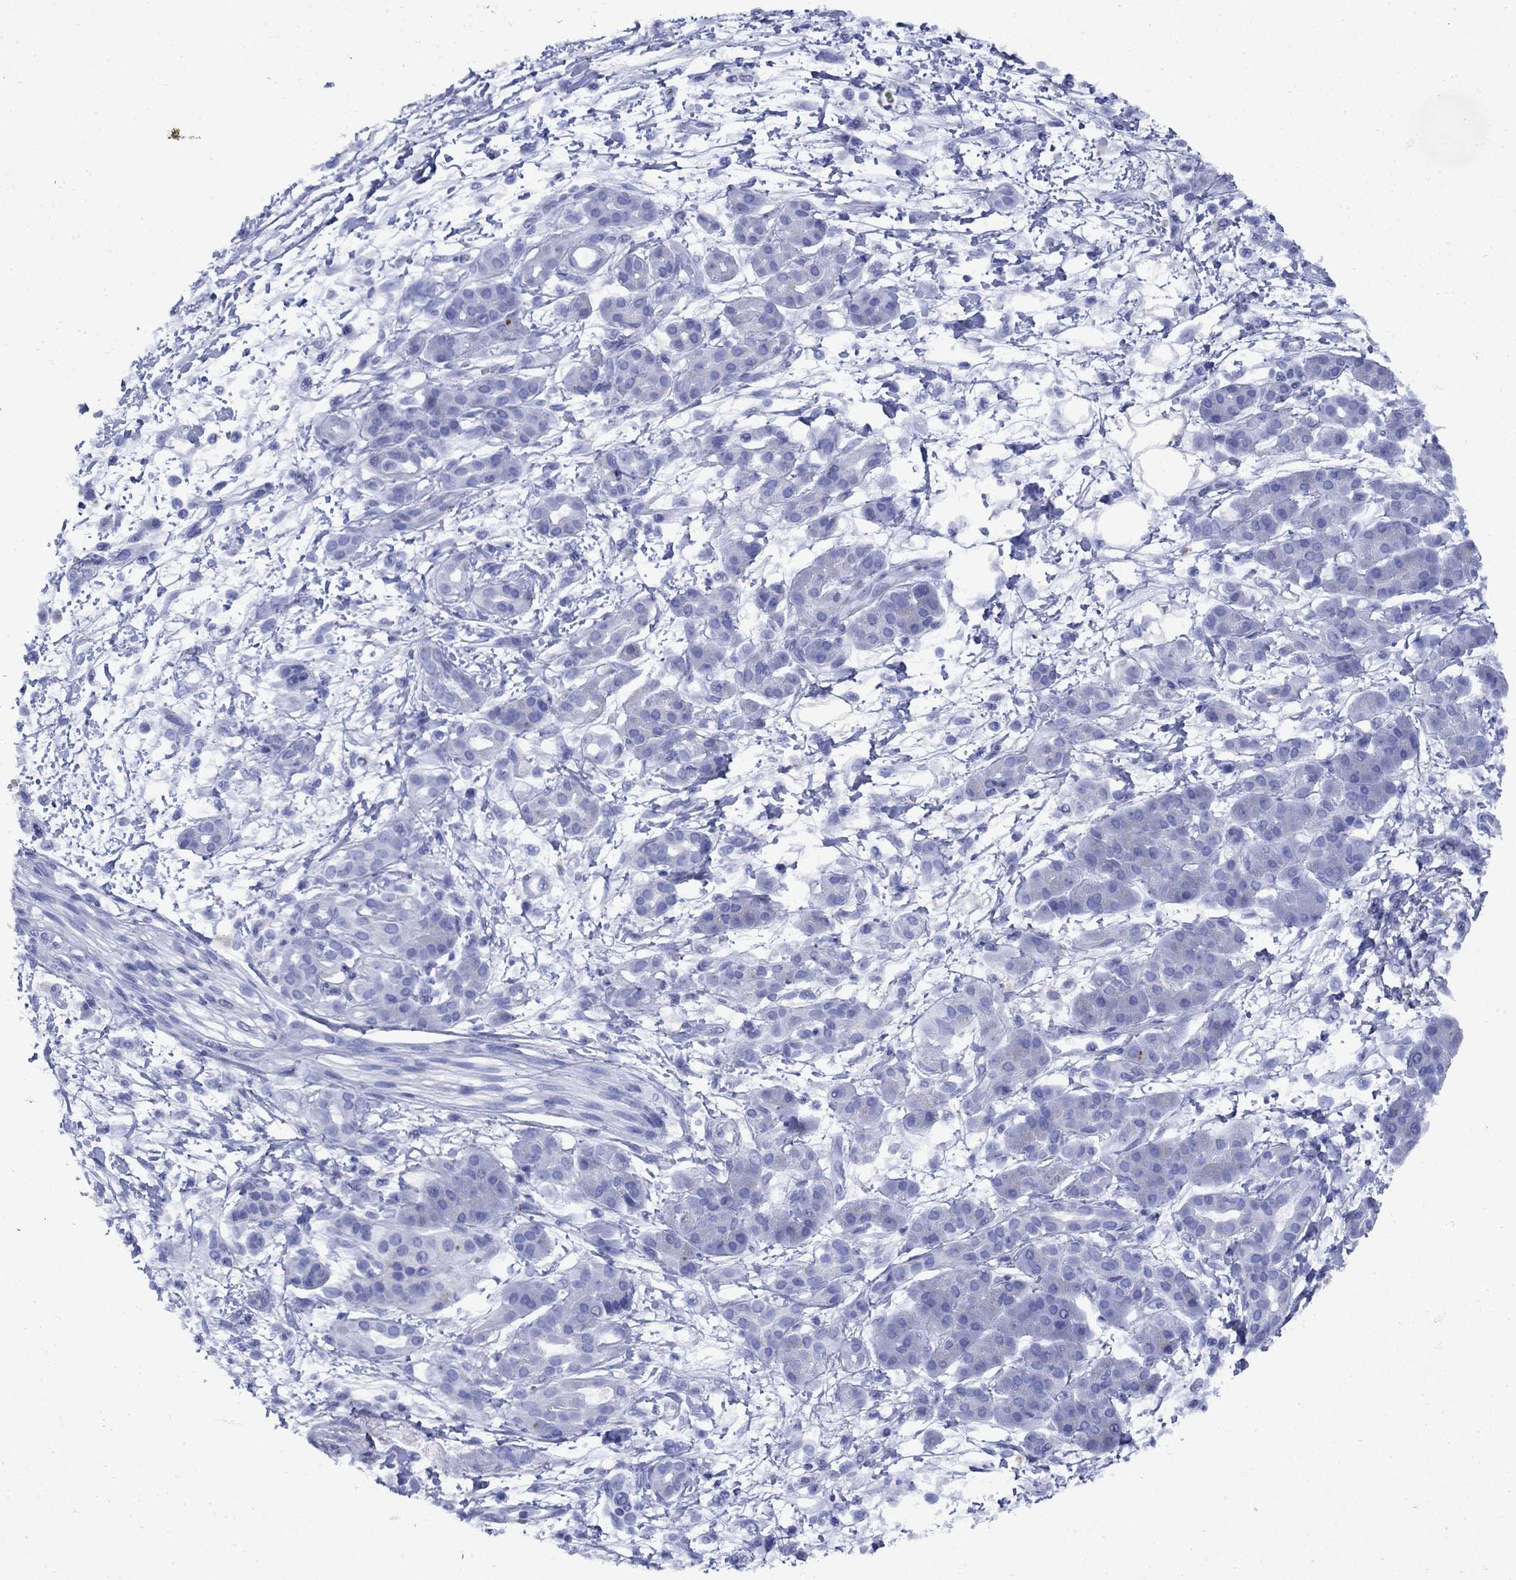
{"staining": {"intensity": "negative", "quantity": "none", "location": "none"}, "tissue": "pancreatic cancer", "cell_type": "Tumor cells", "image_type": "cancer", "snomed": [{"axis": "morphology", "description": "Adenocarcinoma, NOS"}, {"axis": "topography", "description": "Pancreas"}], "caption": "IHC of human pancreatic cancer (adenocarcinoma) displays no positivity in tumor cells.", "gene": "STAB2", "patient": {"sex": "male", "age": 72}}